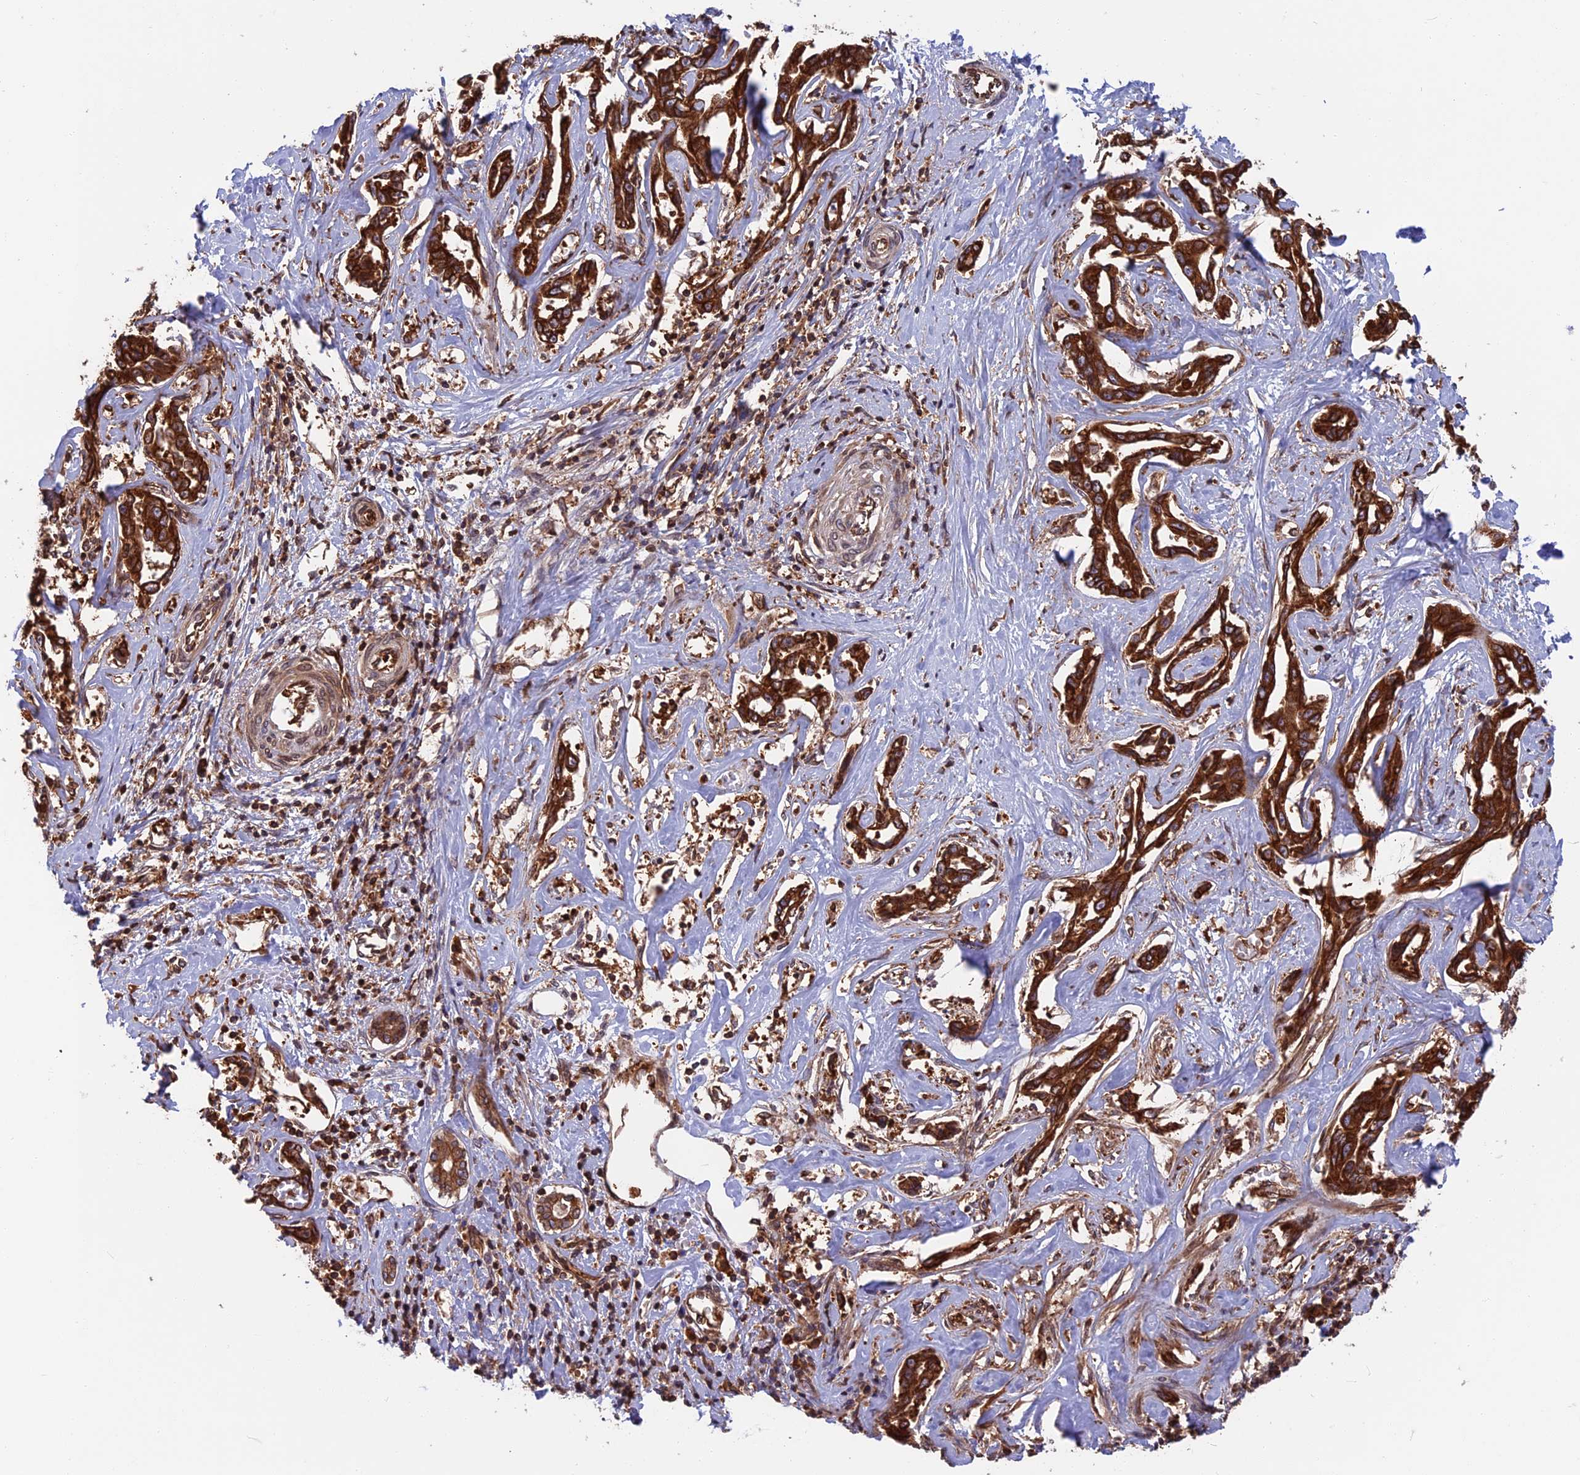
{"staining": {"intensity": "strong", "quantity": ">75%", "location": "cytoplasmic/membranous"}, "tissue": "liver cancer", "cell_type": "Tumor cells", "image_type": "cancer", "snomed": [{"axis": "morphology", "description": "Cholangiocarcinoma"}, {"axis": "topography", "description": "Liver"}], "caption": "Cholangiocarcinoma (liver) was stained to show a protein in brown. There is high levels of strong cytoplasmic/membranous staining in about >75% of tumor cells.", "gene": "WDR1", "patient": {"sex": "male", "age": 59}}